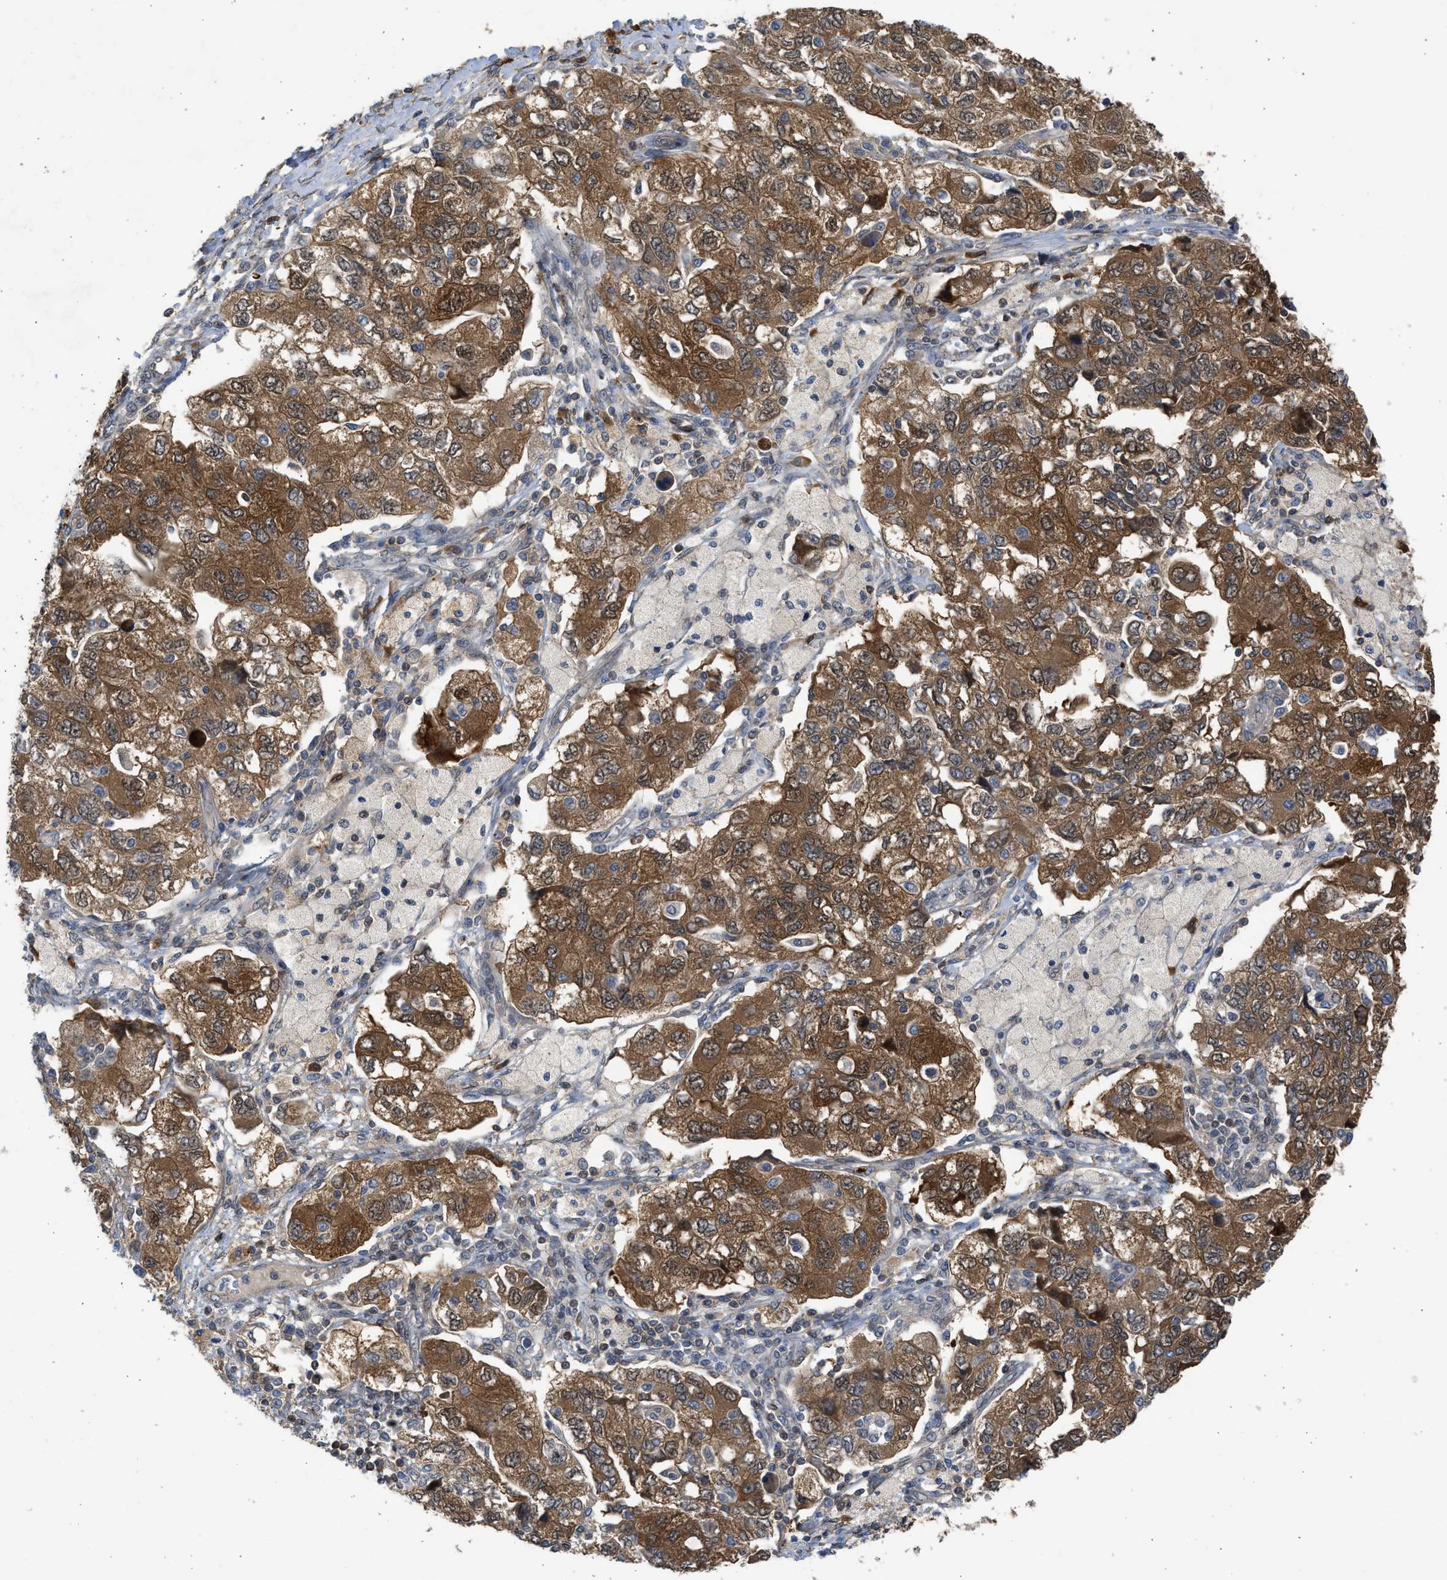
{"staining": {"intensity": "moderate", "quantity": ">75%", "location": "cytoplasmic/membranous"}, "tissue": "ovarian cancer", "cell_type": "Tumor cells", "image_type": "cancer", "snomed": [{"axis": "morphology", "description": "Carcinoma, NOS"}, {"axis": "morphology", "description": "Cystadenocarcinoma, serous, NOS"}, {"axis": "topography", "description": "Ovary"}], "caption": "Ovarian carcinoma was stained to show a protein in brown. There is medium levels of moderate cytoplasmic/membranous expression in approximately >75% of tumor cells. (DAB (3,3'-diaminobenzidine) = brown stain, brightfield microscopy at high magnification).", "gene": "MAPK7", "patient": {"sex": "female", "age": 69}}